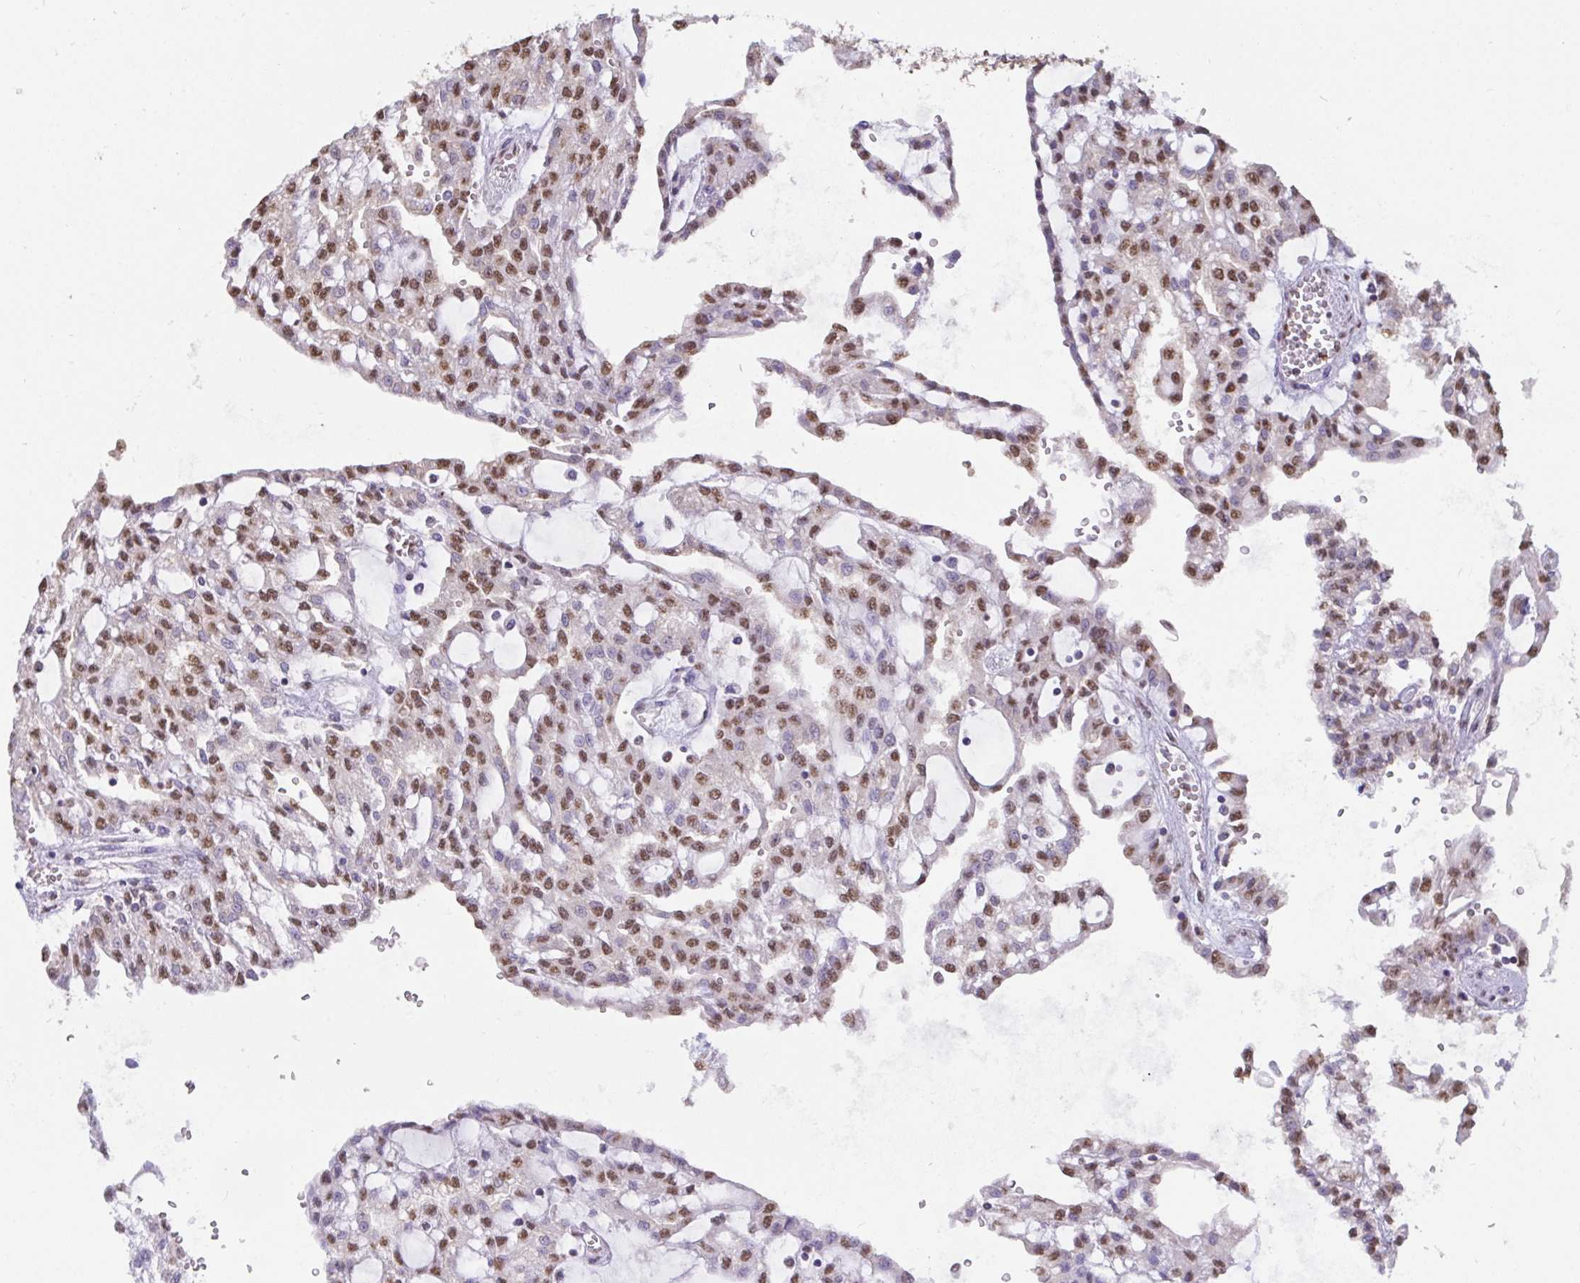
{"staining": {"intensity": "moderate", "quantity": ">75%", "location": "nuclear"}, "tissue": "renal cancer", "cell_type": "Tumor cells", "image_type": "cancer", "snomed": [{"axis": "morphology", "description": "Adenocarcinoma, NOS"}, {"axis": "topography", "description": "Kidney"}], "caption": "This is an image of IHC staining of renal cancer (adenocarcinoma), which shows moderate expression in the nuclear of tumor cells.", "gene": "SEMA6B", "patient": {"sex": "male", "age": 63}}